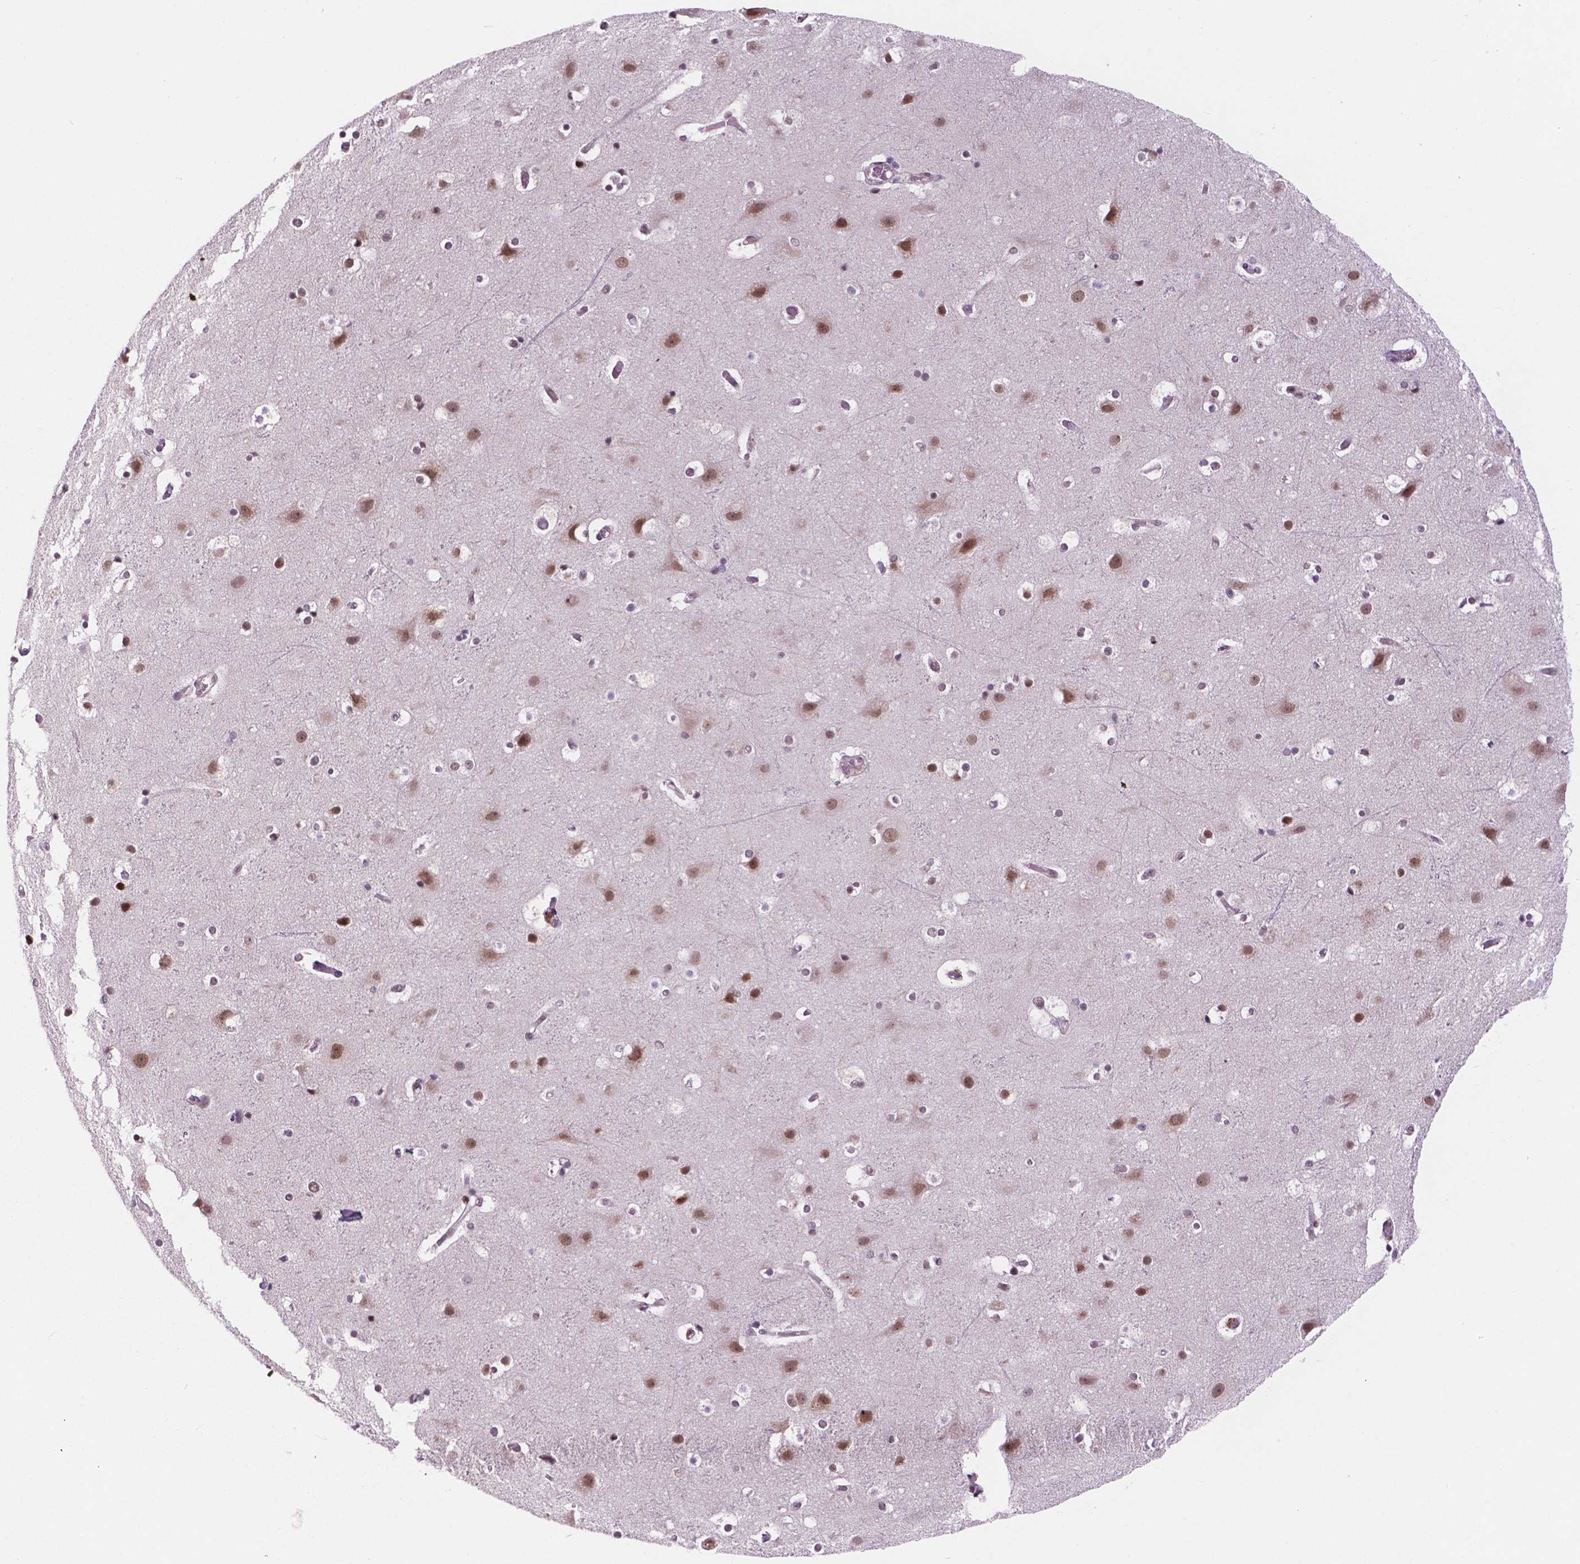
{"staining": {"intensity": "moderate", "quantity": "<25%", "location": "nuclear"}, "tissue": "cerebral cortex", "cell_type": "Endothelial cells", "image_type": "normal", "snomed": [{"axis": "morphology", "description": "Normal tissue, NOS"}, {"axis": "topography", "description": "Cerebral cortex"}], "caption": "Cerebral cortex stained with a brown dye exhibits moderate nuclear positive positivity in about <25% of endothelial cells.", "gene": "PER2", "patient": {"sex": "female", "age": 52}}